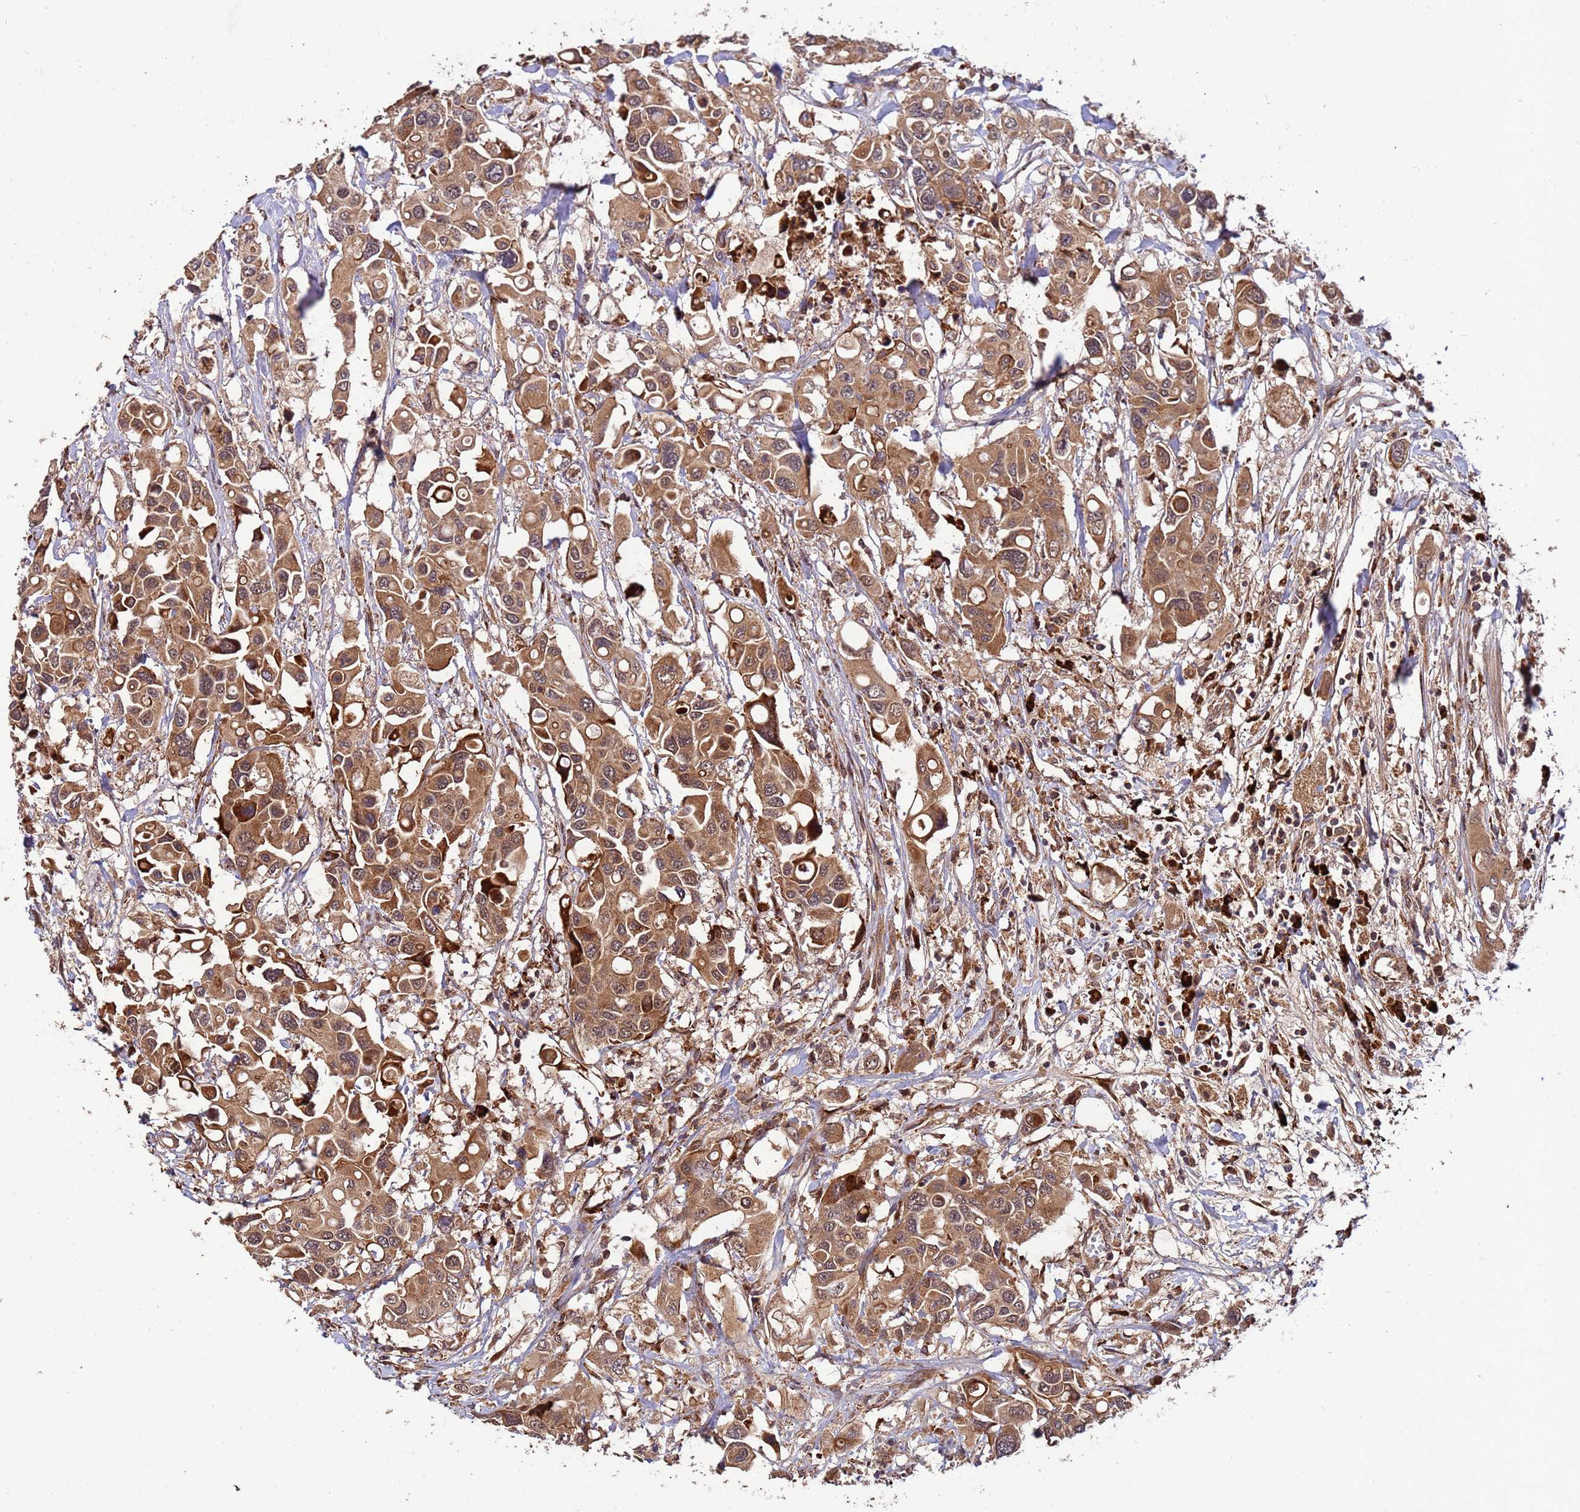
{"staining": {"intensity": "moderate", "quantity": ">75%", "location": "cytoplasmic/membranous,nuclear"}, "tissue": "colorectal cancer", "cell_type": "Tumor cells", "image_type": "cancer", "snomed": [{"axis": "morphology", "description": "Adenocarcinoma, NOS"}, {"axis": "topography", "description": "Colon"}], "caption": "There is medium levels of moderate cytoplasmic/membranous and nuclear expression in tumor cells of colorectal cancer (adenocarcinoma), as demonstrated by immunohistochemical staining (brown color).", "gene": "ZNF619", "patient": {"sex": "male", "age": 77}}